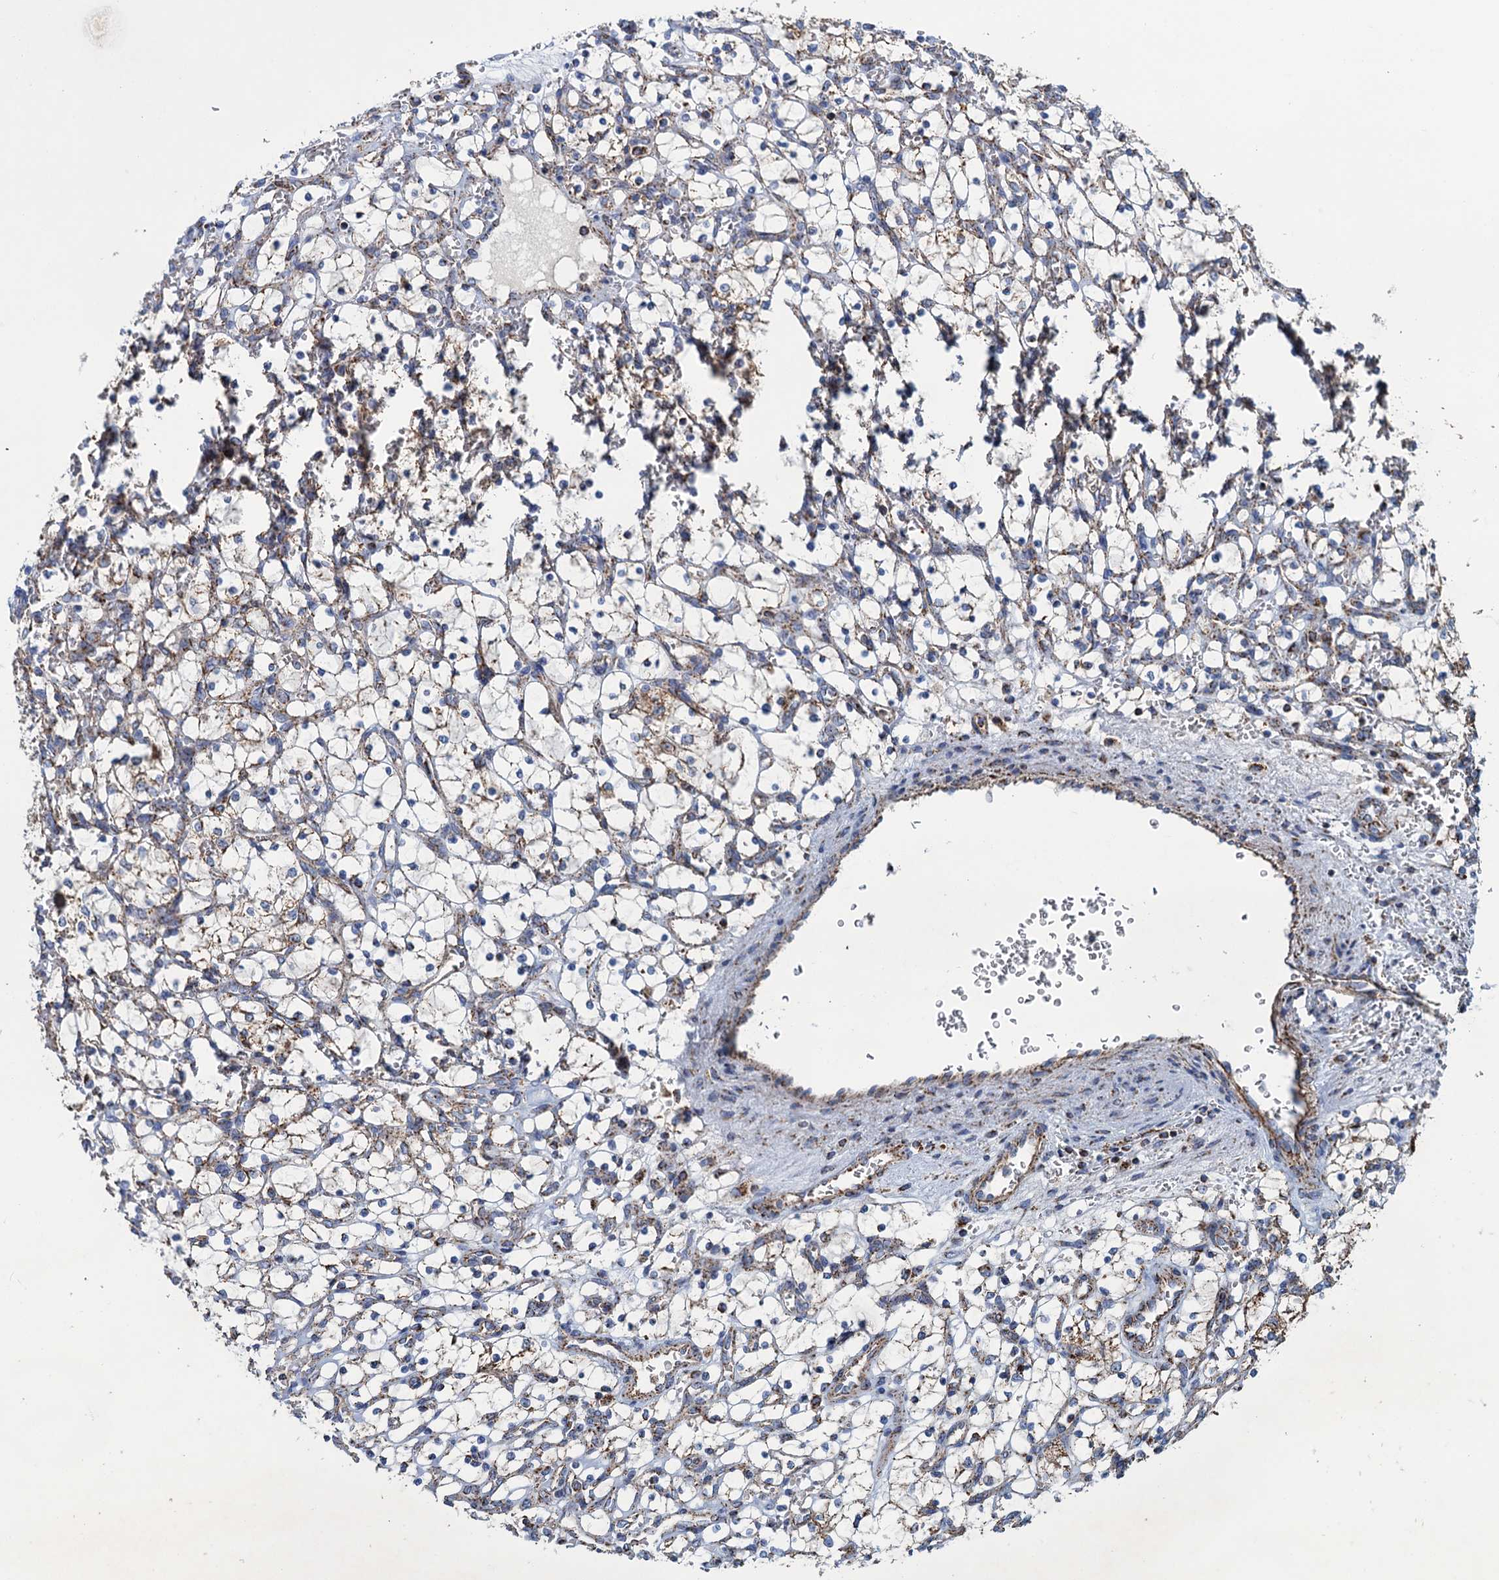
{"staining": {"intensity": "moderate", "quantity": "25%-75%", "location": "cytoplasmic/membranous"}, "tissue": "renal cancer", "cell_type": "Tumor cells", "image_type": "cancer", "snomed": [{"axis": "morphology", "description": "Adenocarcinoma, NOS"}, {"axis": "topography", "description": "Kidney"}], "caption": "Immunohistochemistry image of renal adenocarcinoma stained for a protein (brown), which displays medium levels of moderate cytoplasmic/membranous positivity in approximately 25%-75% of tumor cells.", "gene": "GTPBP3", "patient": {"sex": "female", "age": 69}}